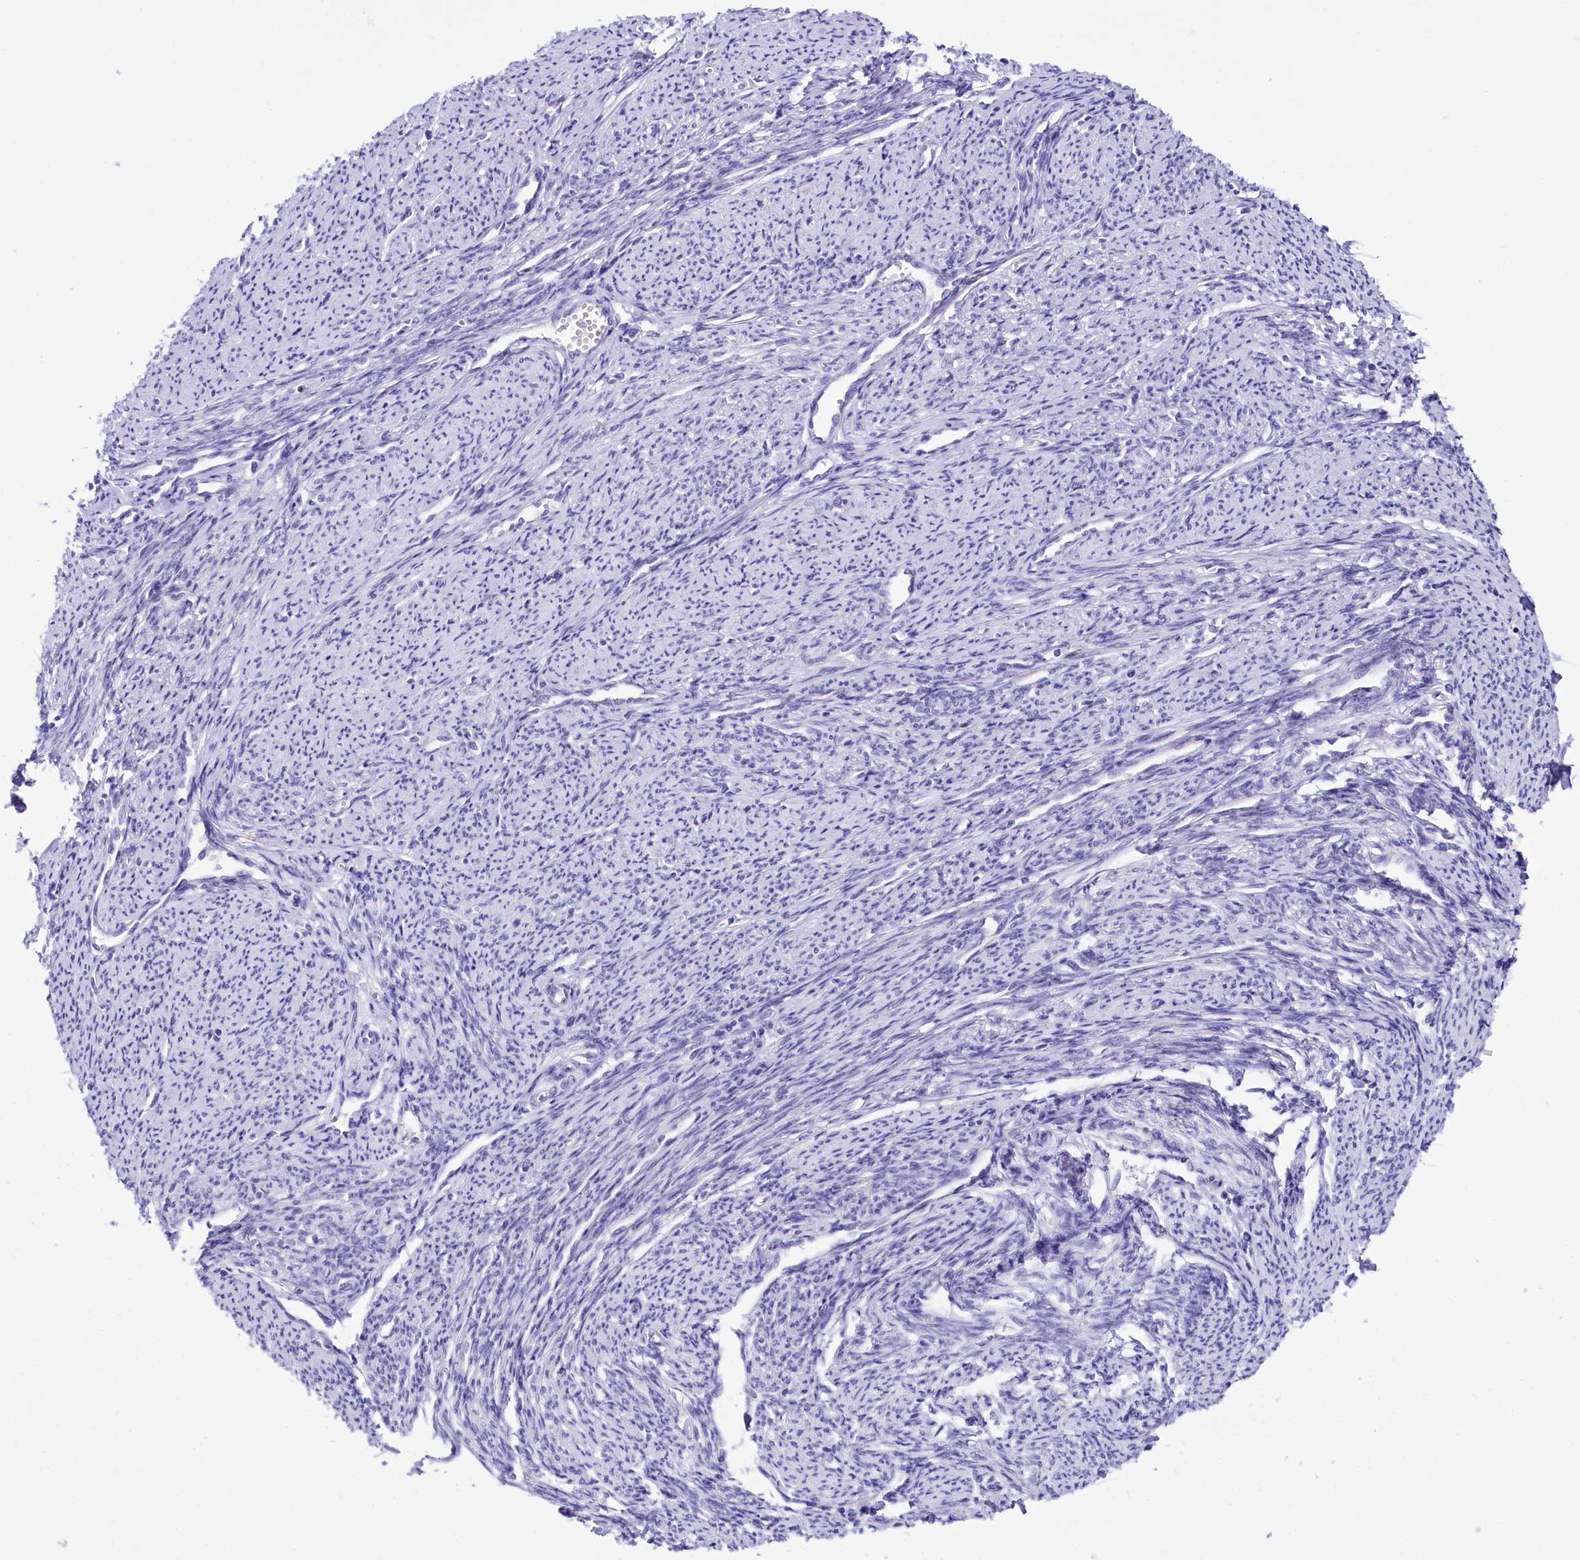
{"staining": {"intensity": "moderate", "quantity": "<25%", "location": "nuclear"}, "tissue": "smooth muscle", "cell_type": "Smooth muscle cells", "image_type": "normal", "snomed": [{"axis": "morphology", "description": "Normal tissue, NOS"}, {"axis": "topography", "description": "Smooth muscle"}, {"axis": "topography", "description": "Uterus"}], "caption": "Protein staining displays moderate nuclear positivity in about <25% of smooth muscle cells in benign smooth muscle.", "gene": "SPATS2", "patient": {"sex": "female", "age": 59}}